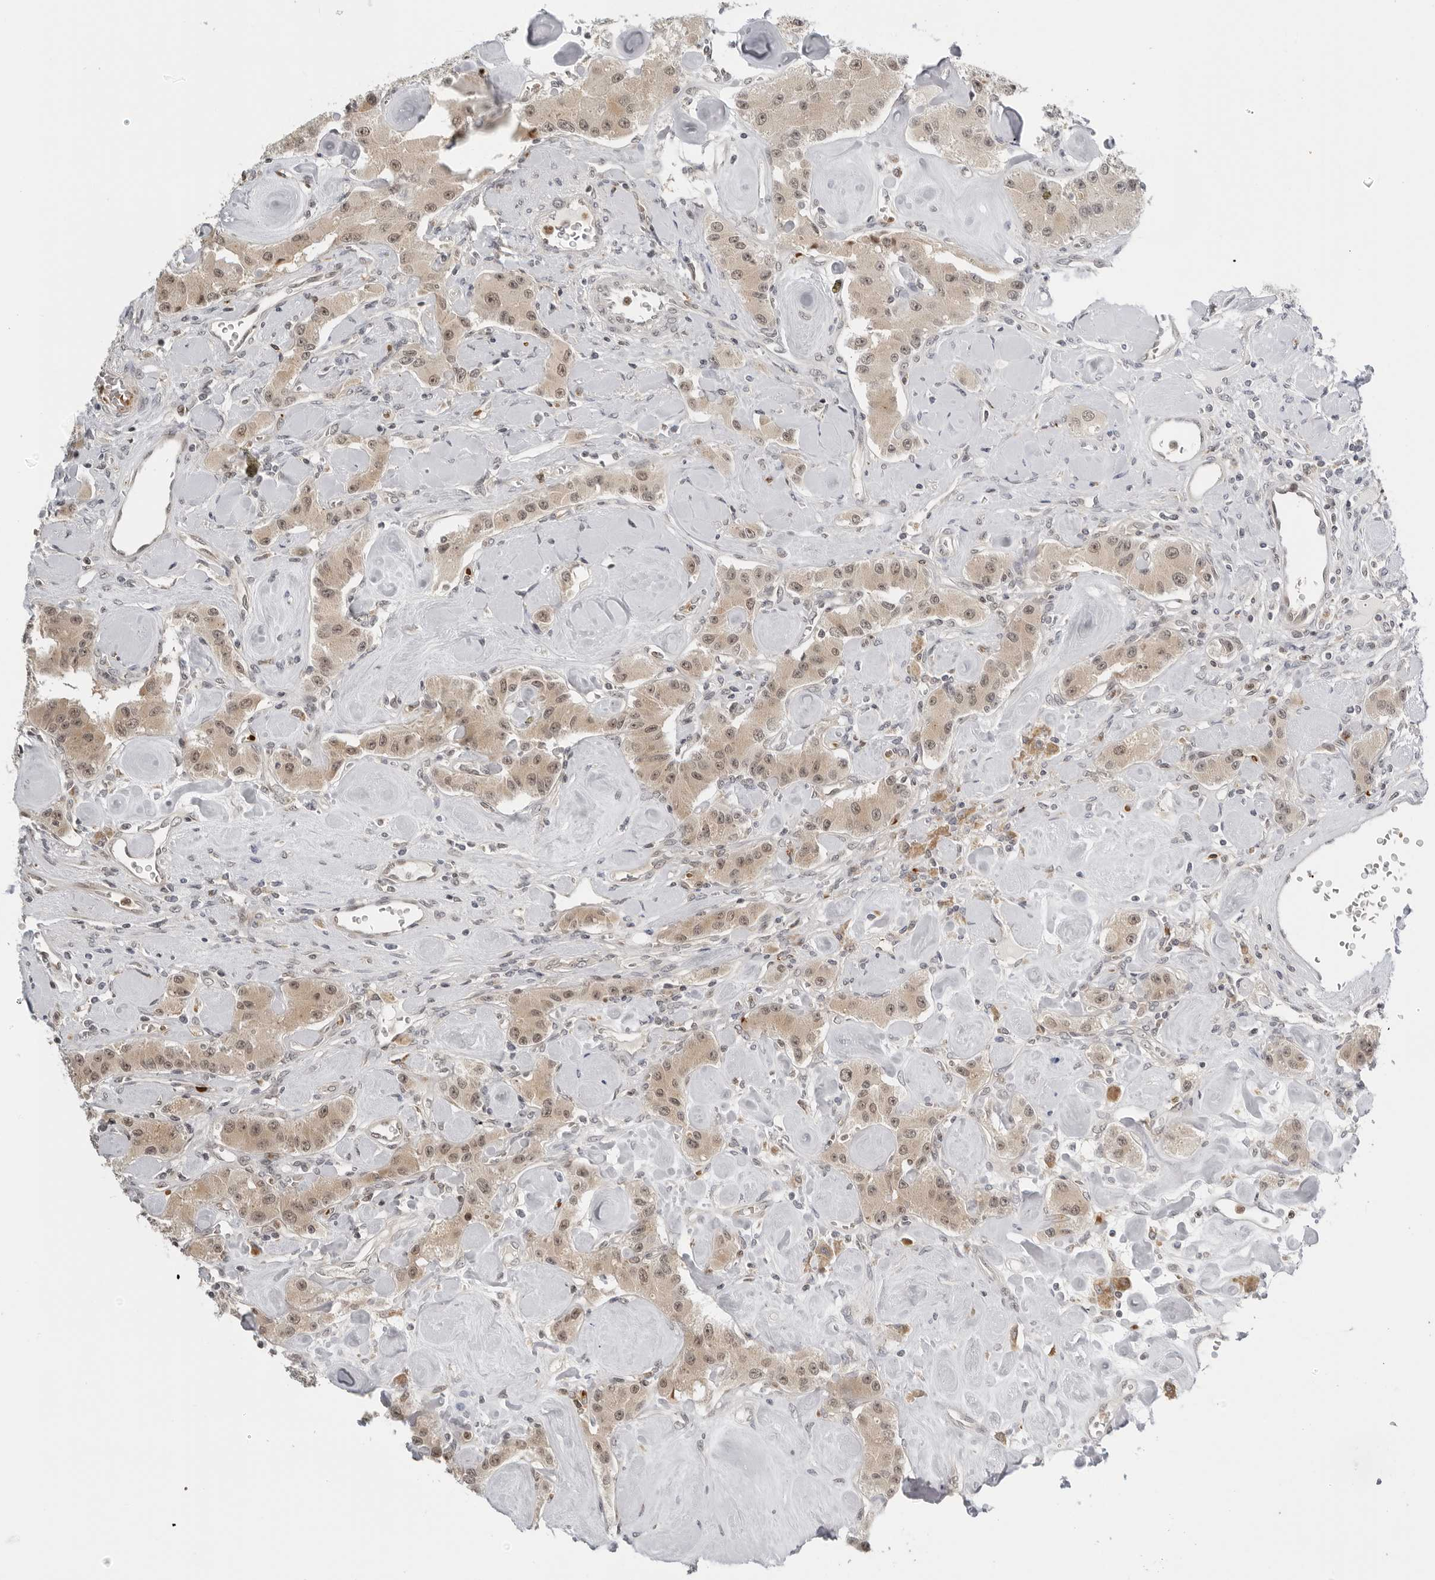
{"staining": {"intensity": "moderate", "quantity": ">75%", "location": "cytoplasmic/membranous,nuclear"}, "tissue": "carcinoid", "cell_type": "Tumor cells", "image_type": "cancer", "snomed": [{"axis": "morphology", "description": "Carcinoid, malignant, NOS"}, {"axis": "topography", "description": "Pancreas"}], "caption": "Carcinoid stained for a protein (brown) reveals moderate cytoplasmic/membranous and nuclear positive staining in about >75% of tumor cells.", "gene": "SUGCT", "patient": {"sex": "male", "age": 41}}